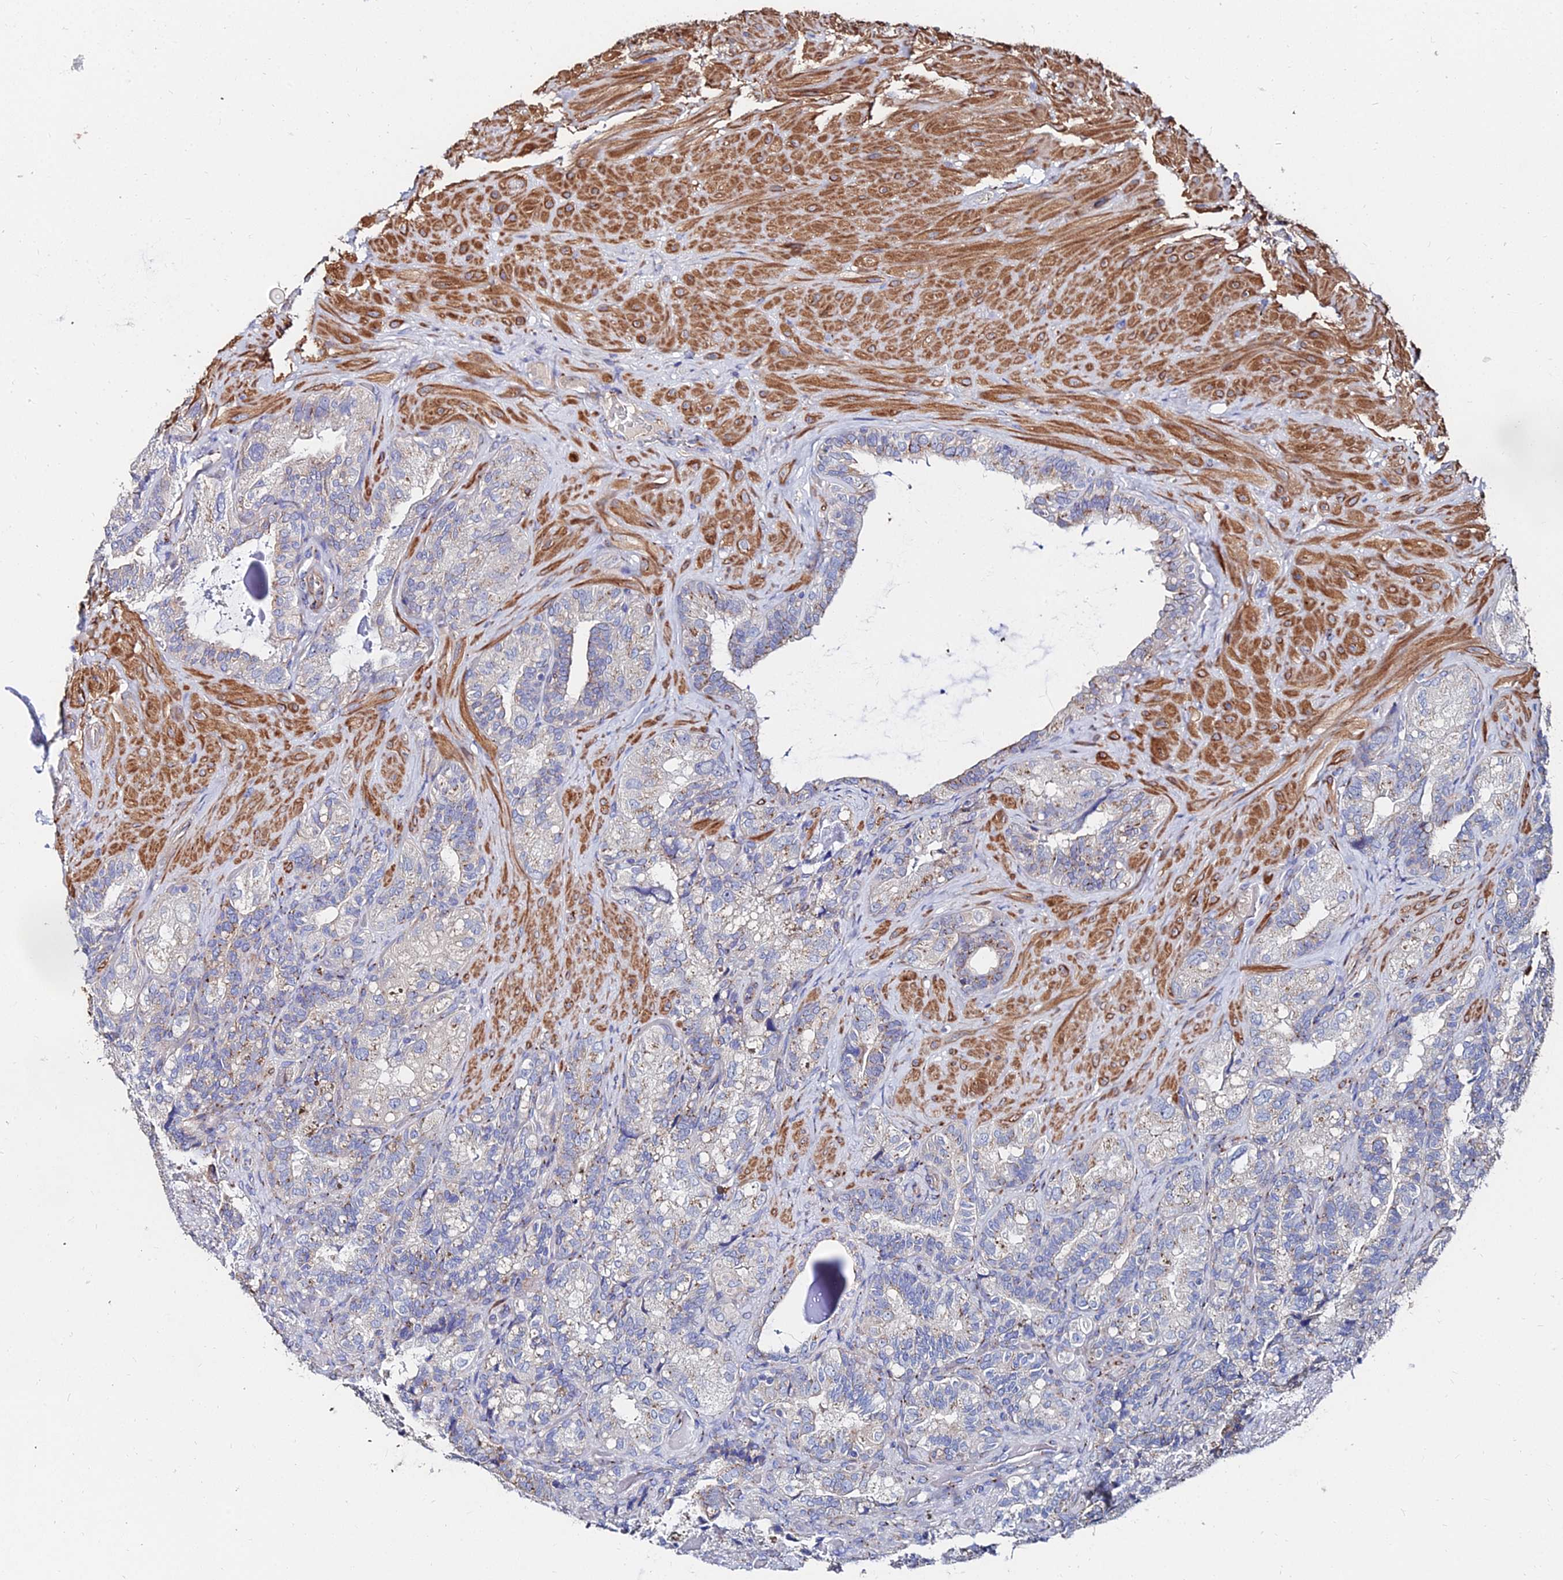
{"staining": {"intensity": "moderate", "quantity": "<25%", "location": "cytoplasmic/membranous"}, "tissue": "seminal vesicle", "cell_type": "Glandular cells", "image_type": "normal", "snomed": [{"axis": "morphology", "description": "Normal tissue, NOS"}, {"axis": "topography", "description": "Prostate and seminal vesicle, NOS"}, {"axis": "topography", "description": "Prostate"}, {"axis": "topography", "description": "Seminal veicle"}], "caption": "Brown immunohistochemical staining in unremarkable human seminal vesicle exhibits moderate cytoplasmic/membranous positivity in about <25% of glandular cells. The staining was performed using DAB to visualize the protein expression in brown, while the nuclei were stained in blue with hematoxylin (Magnification: 20x).", "gene": "BORCS8", "patient": {"sex": "male", "age": 67}}